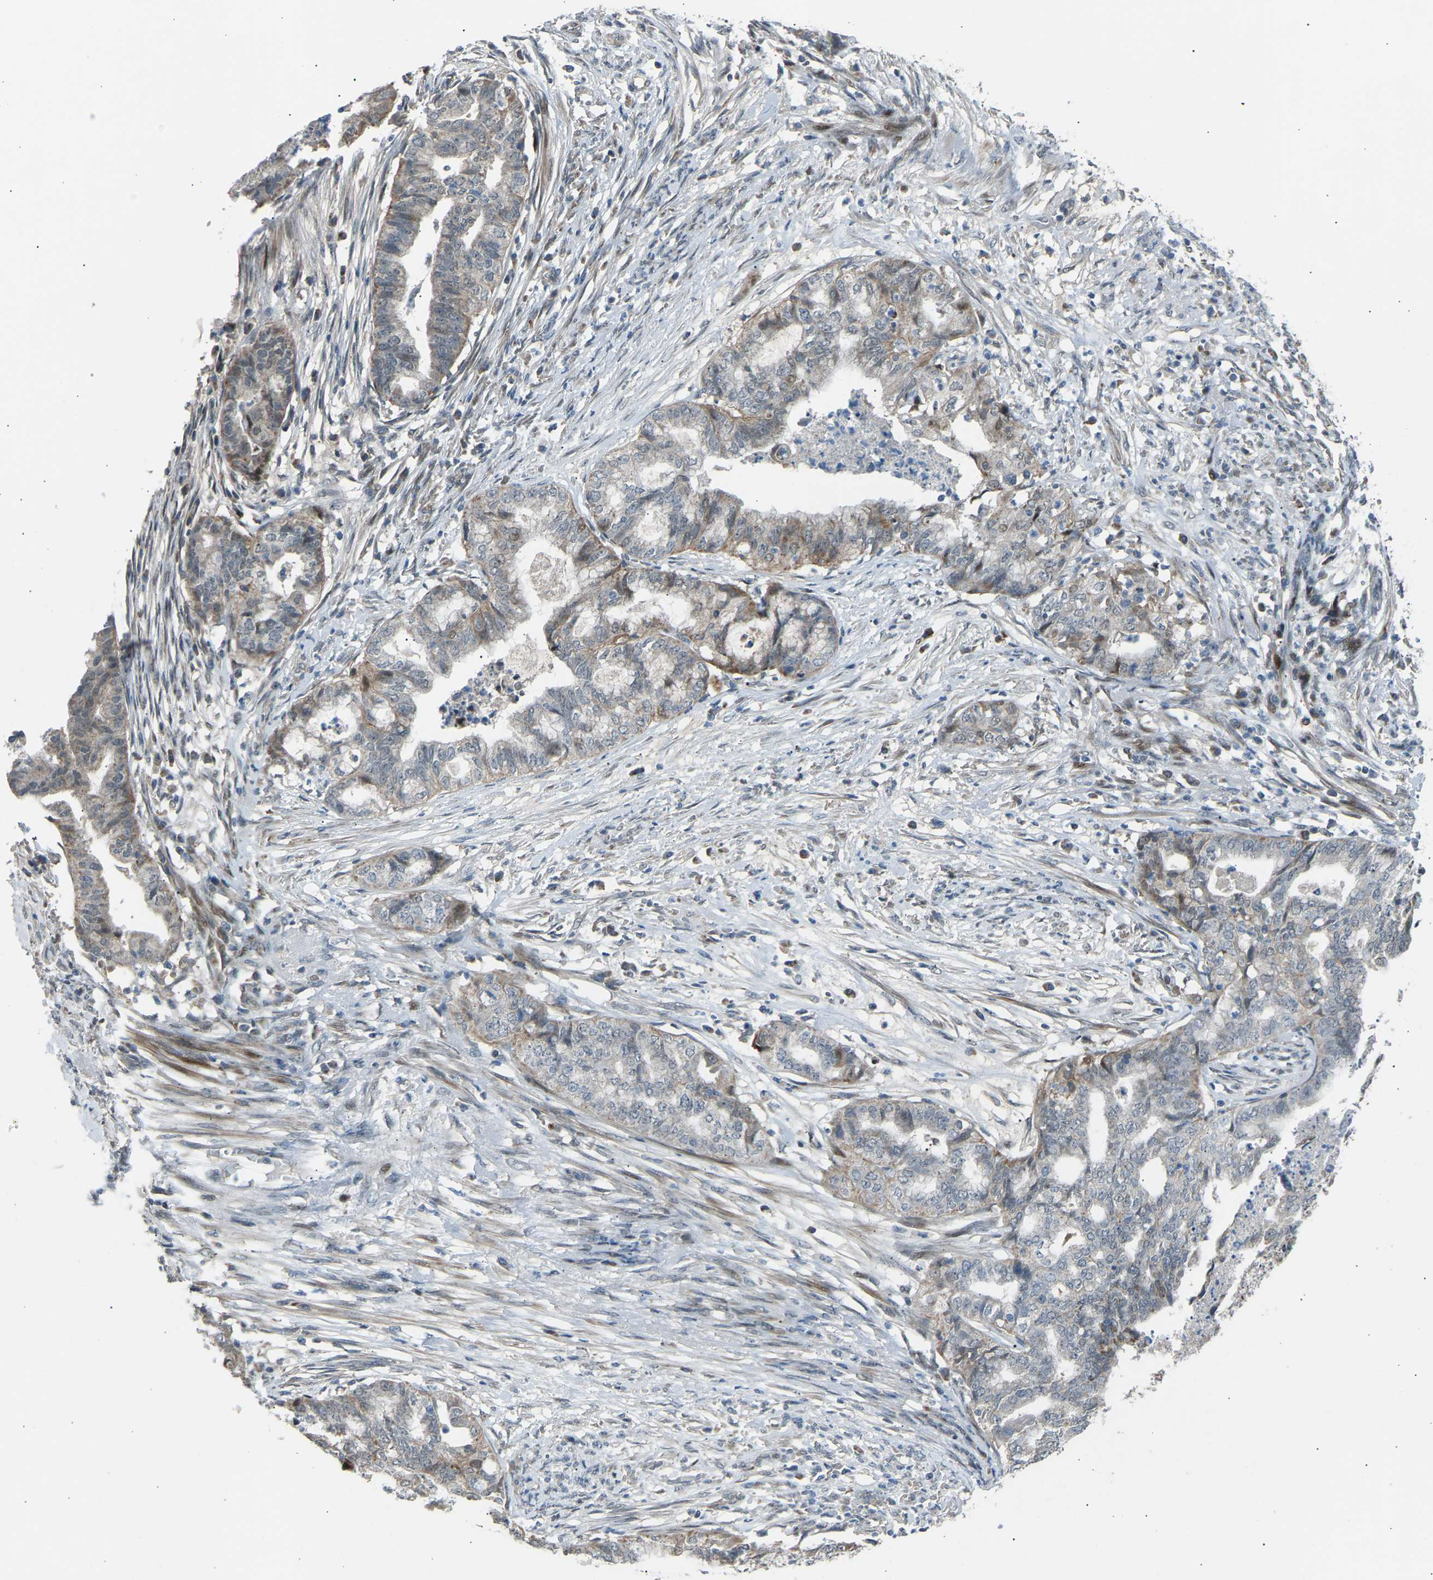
{"staining": {"intensity": "weak", "quantity": "<25%", "location": "cytoplasmic/membranous"}, "tissue": "endometrial cancer", "cell_type": "Tumor cells", "image_type": "cancer", "snomed": [{"axis": "morphology", "description": "Adenocarcinoma, NOS"}, {"axis": "topography", "description": "Endometrium"}], "caption": "Immunohistochemistry (IHC) image of neoplastic tissue: adenocarcinoma (endometrial) stained with DAB (3,3'-diaminobenzidine) demonstrates no significant protein staining in tumor cells.", "gene": "VPS41", "patient": {"sex": "female", "age": 79}}